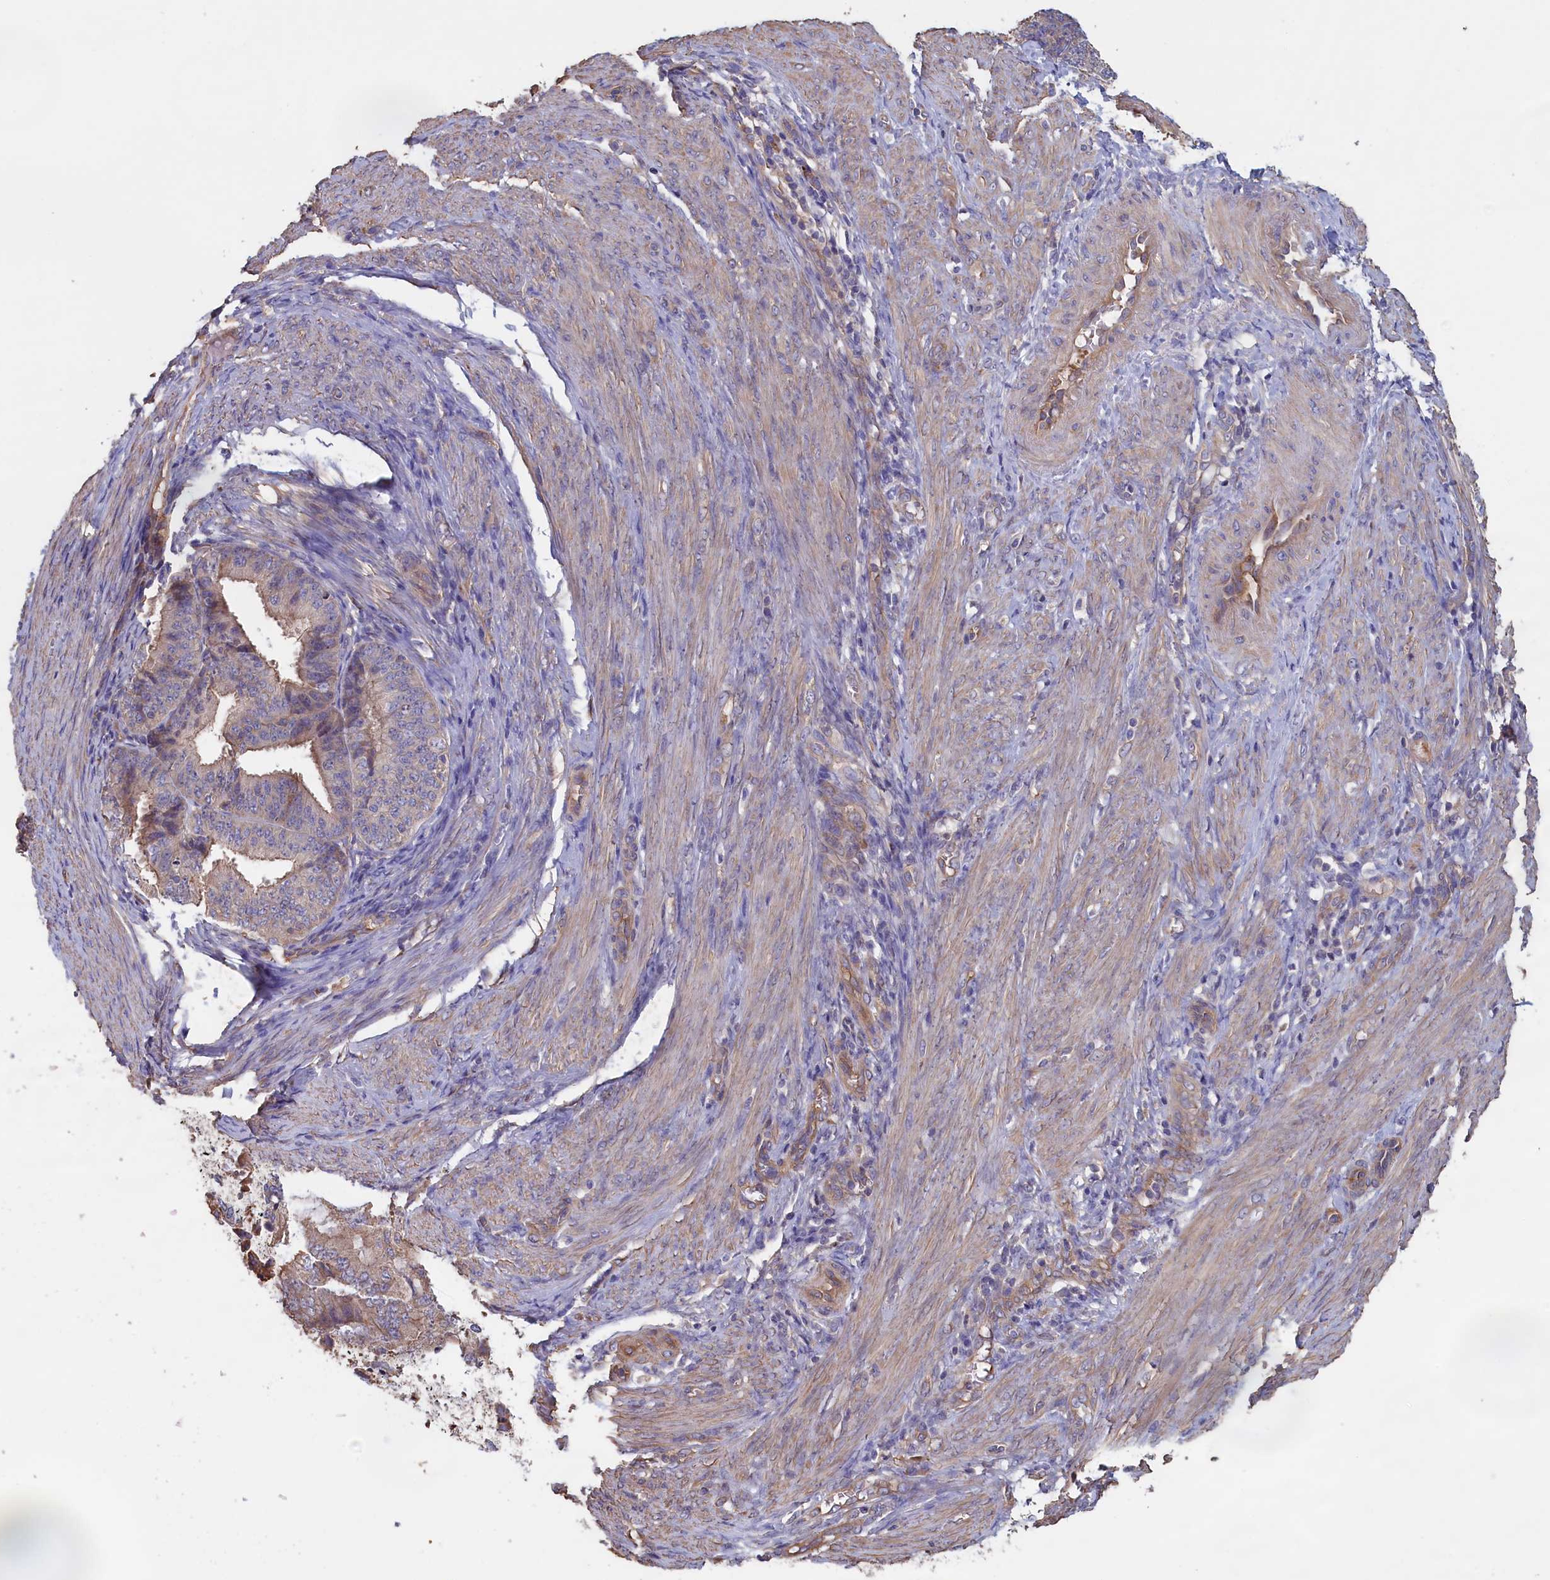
{"staining": {"intensity": "moderate", "quantity": "25%-75%", "location": "cytoplasmic/membranous"}, "tissue": "endometrial cancer", "cell_type": "Tumor cells", "image_type": "cancer", "snomed": [{"axis": "morphology", "description": "Adenocarcinoma, NOS"}, {"axis": "topography", "description": "Endometrium"}], "caption": "Immunohistochemical staining of human endometrial cancer (adenocarcinoma) demonstrates medium levels of moderate cytoplasmic/membranous staining in about 25%-75% of tumor cells.", "gene": "ANKRD2", "patient": {"sex": "female", "age": 51}}